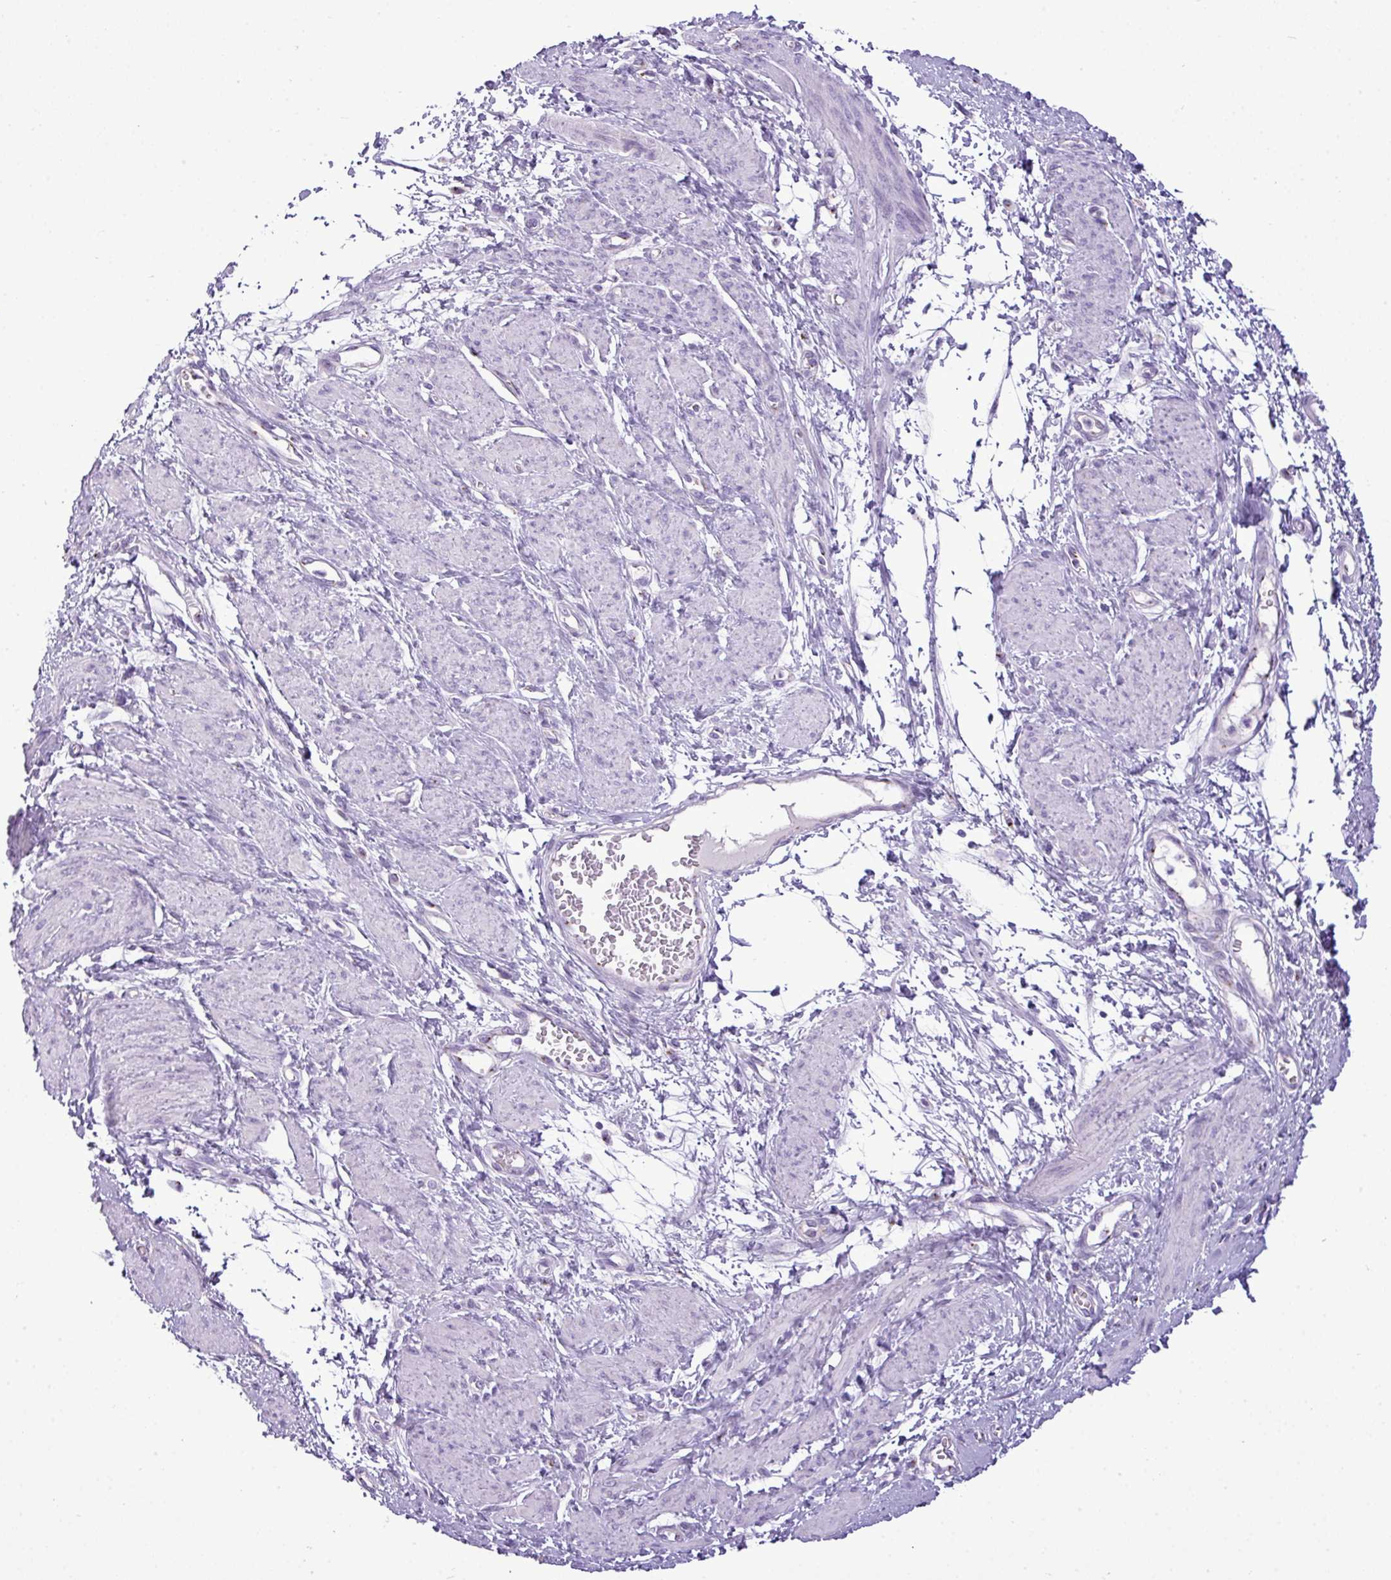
{"staining": {"intensity": "negative", "quantity": "none", "location": "none"}, "tissue": "smooth muscle", "cell_type": "Smooth muscle cells", "image_type": "normal", "snomed": [{"axis": "morphology", "description": "Normal tissue, NOS"}, {"axis": "topography", "description": "Smooth muscle"}, {"axis": "topography", "description": "Uterus"}], "caption": "High magnification brightfield microscopy of benign smooth muscle stained with DAB (brown) and counterstained with hematoxylin (blue): smooth muscle cells show no significant staining. (DAB (3,3'-diaminobenzidine) immunohistochemistry (IHC) visualized using brightfield microscopy, high magnification).", "gene": "FAM43A", "patient": {"sex": "female", "age": 39}}